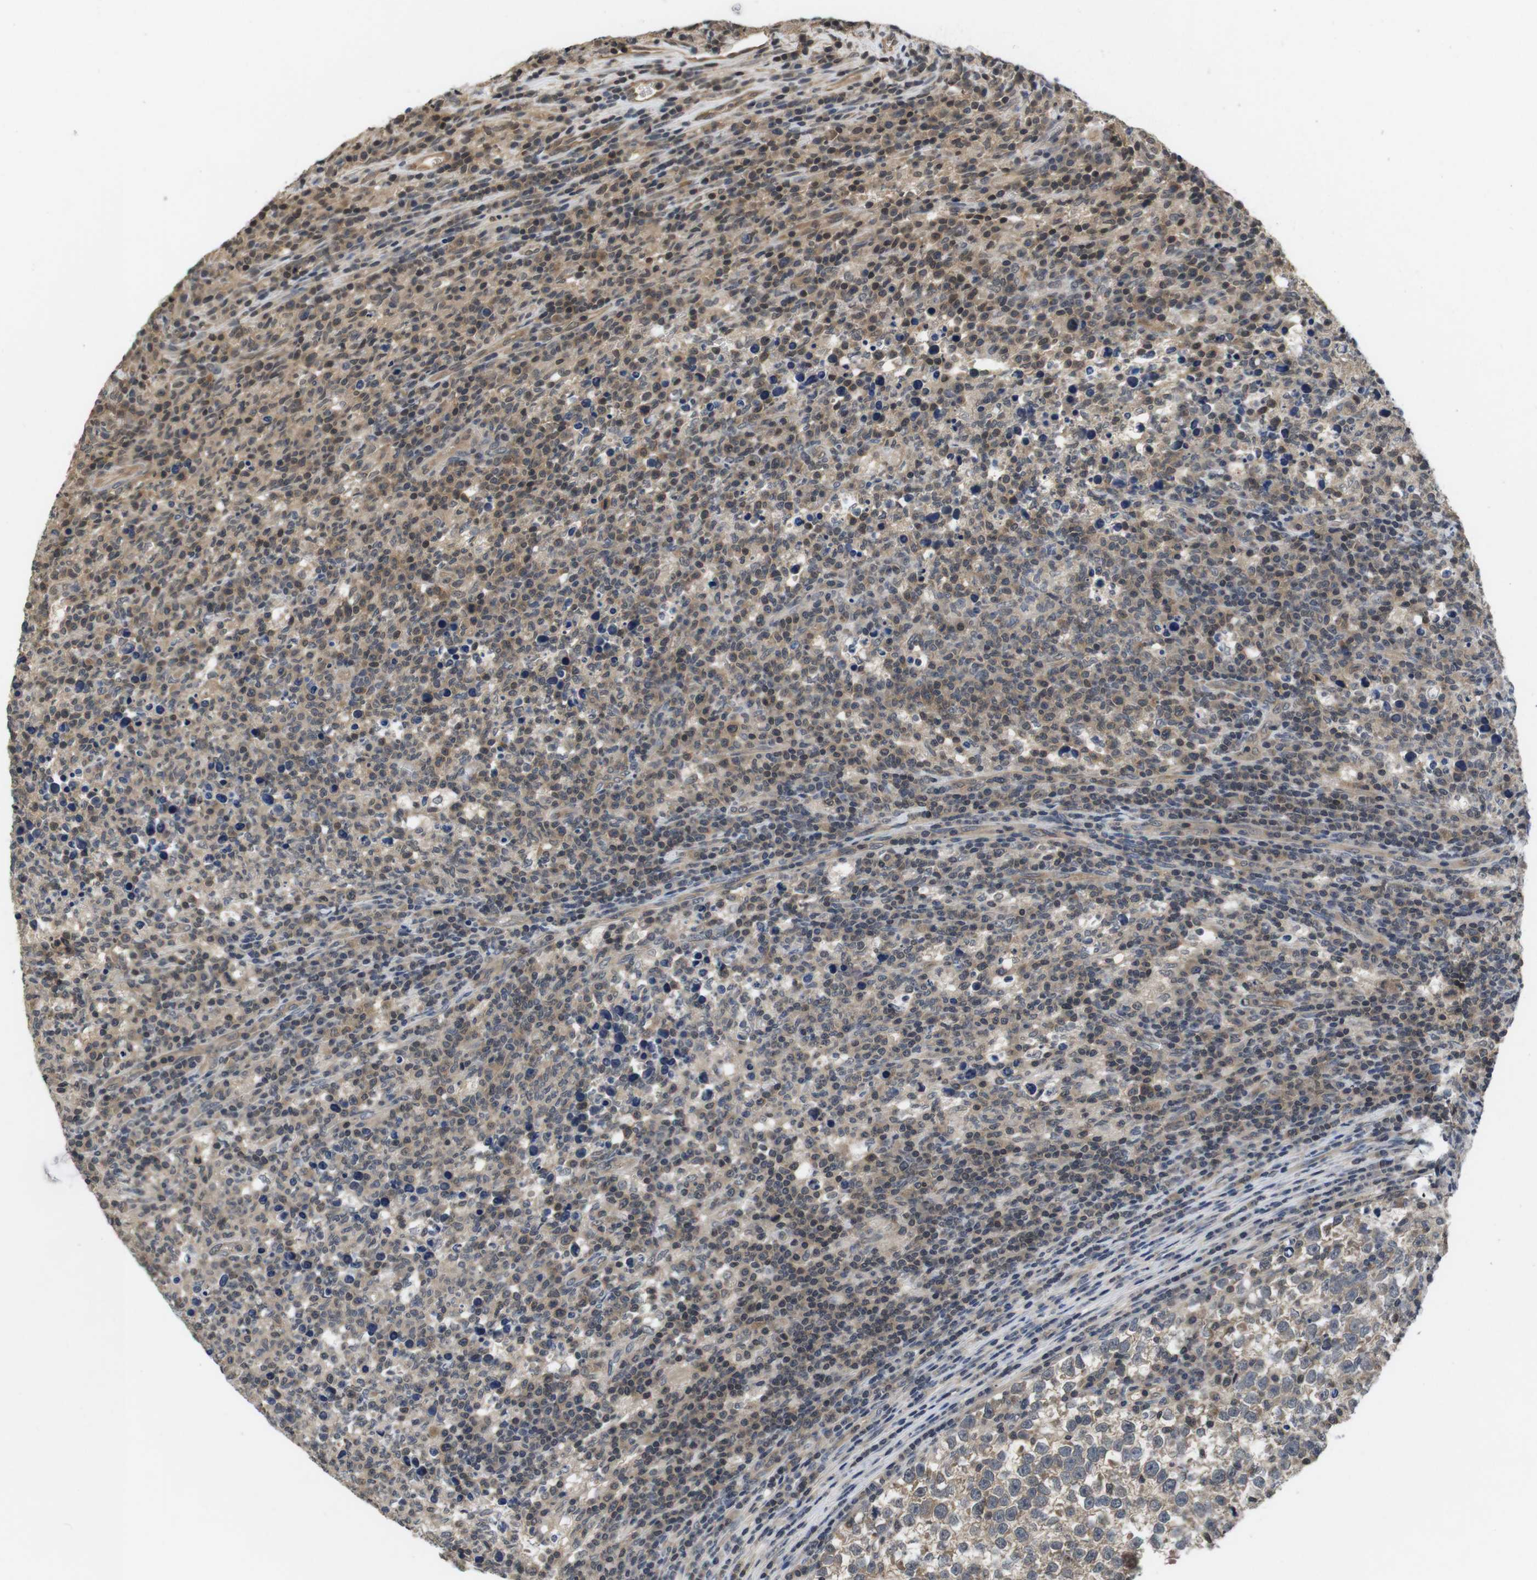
{"staining": {"intensity": "weak", "quantity": ">75%", "location": "cytoplasmic/membranous"}, "tissue": "testis cancer", "cell_type": "Tumor cells", "image_type": "cancer", "snomed": [{"axis": "morphology", "description": "Normal tissue, NOS"}, {"axis": "morphology", "description": "Seminoma, NOS"}, {"axis": "topography", "description": "Testis"}], "caption": "Weak cytoplasmic/membranous staining is appreciated in about >75% of tumor cells in testis seminoma. The staining is performed using DAB (3,3'-diaminobenzidine) brown chromogen to label protein expression. The nuclei are counter-stained blue using hematoxylin.", "gene": "FADD", "patient": {"sex": "male", "age": 43}}